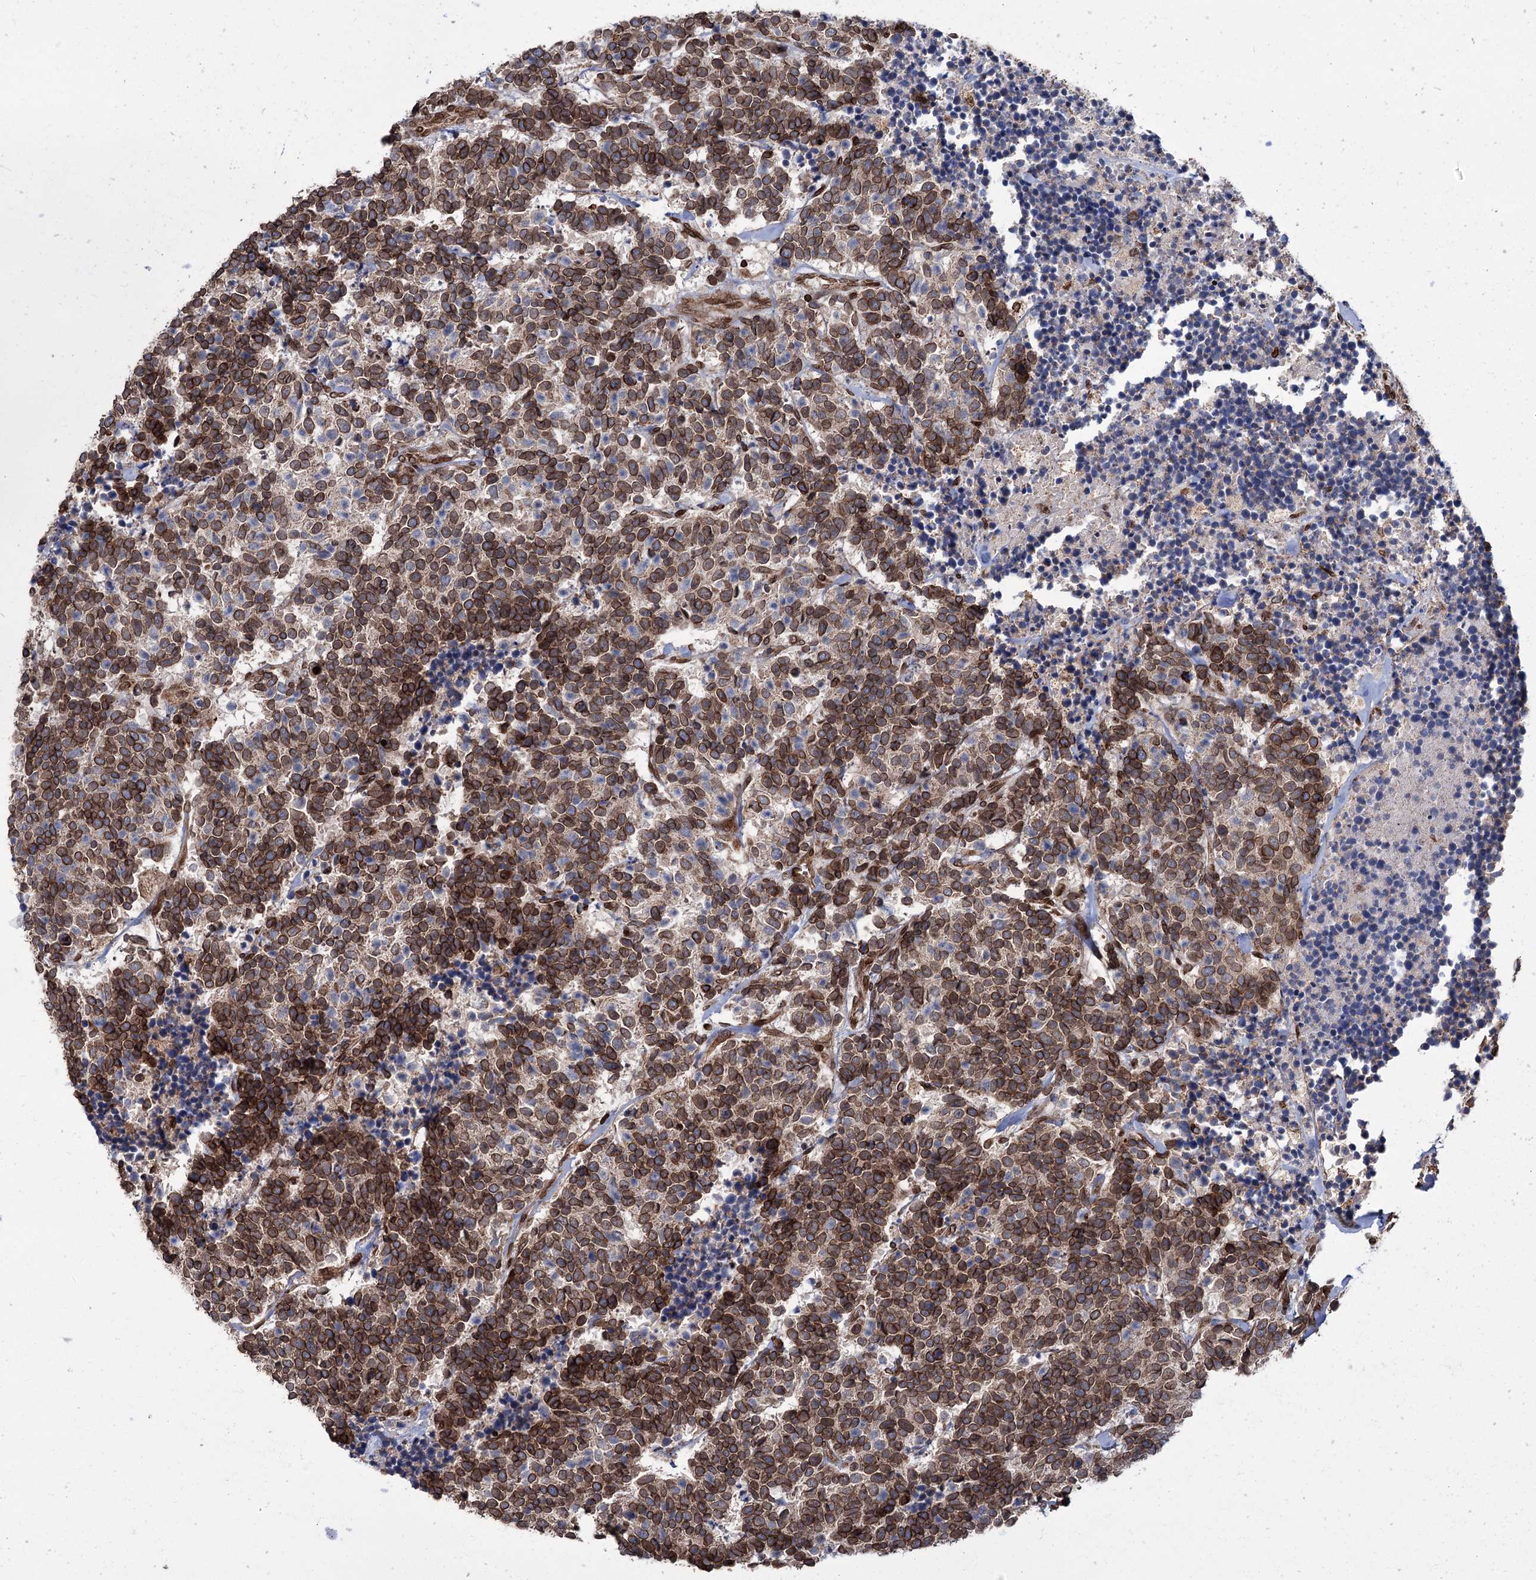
{"staining": {"intensity": "moderate", "quantity": ">75%", "location": "cytoplasmic/membranous,nuclear"}, "tissue": "carcinoid", "cell_type": "Tumor cells", "image_type": "cancer", "snomed": [{"axis": "morphology", "description": "Carcinoma, NOS"}, {"axis": "morphology", "description": "Carcinoid, malignant, NOS"}, {"axis": "topography", "description": "Urinary bladder"}], "caption": "Immunohistochemistry (IHC) micrograph of human malignant carcinoid stained for a protein (brown), which reveals medium levels of moderate cytoplasmic/membranous and nuclear positivity in about >75% of tumor cells.", "gene": "CFAP46", "patient": {"sex": "male", "age": 57}}